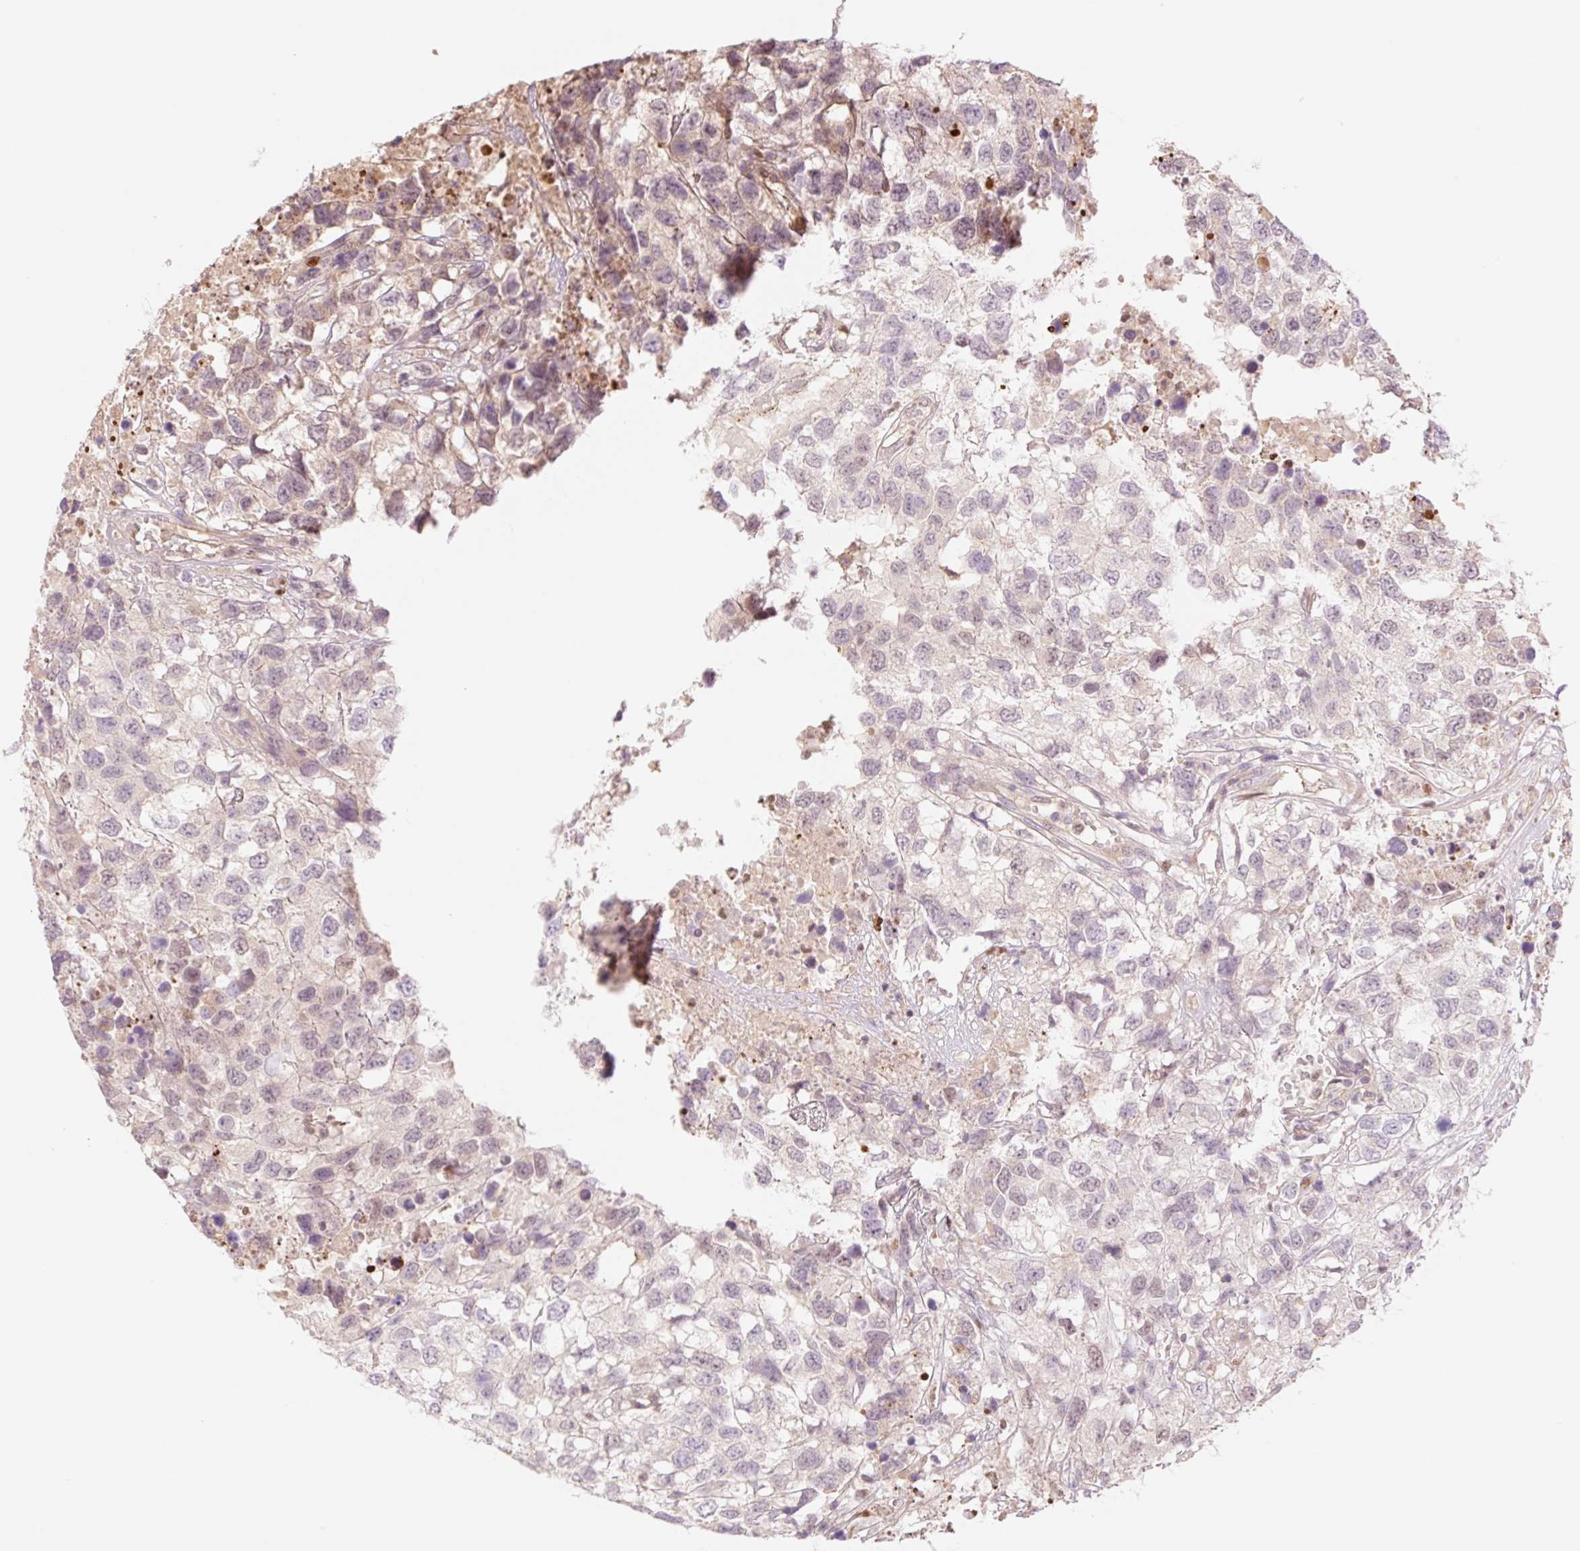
{"staining": {"intensity": "negative", "quantity": "none", "location": "none"}, "tissue": "testis cancer", "cell_type": "Tumor cells", "image_type": "cancer", "snomed": [{"axis": "morphology", "description": "Carcinoma, Embryonal, NOS"}, {"axis": "topography", "description": "Testis"}], "caption": "High power microscopy photomicrograph of an immunohistochemistry (IHC) photomicrograph of testis embryonal carcinoma, revealing no significant staining in tumor cells.", "gene": "HEBP1", "patient": {"sex": "male", "age": 83}}